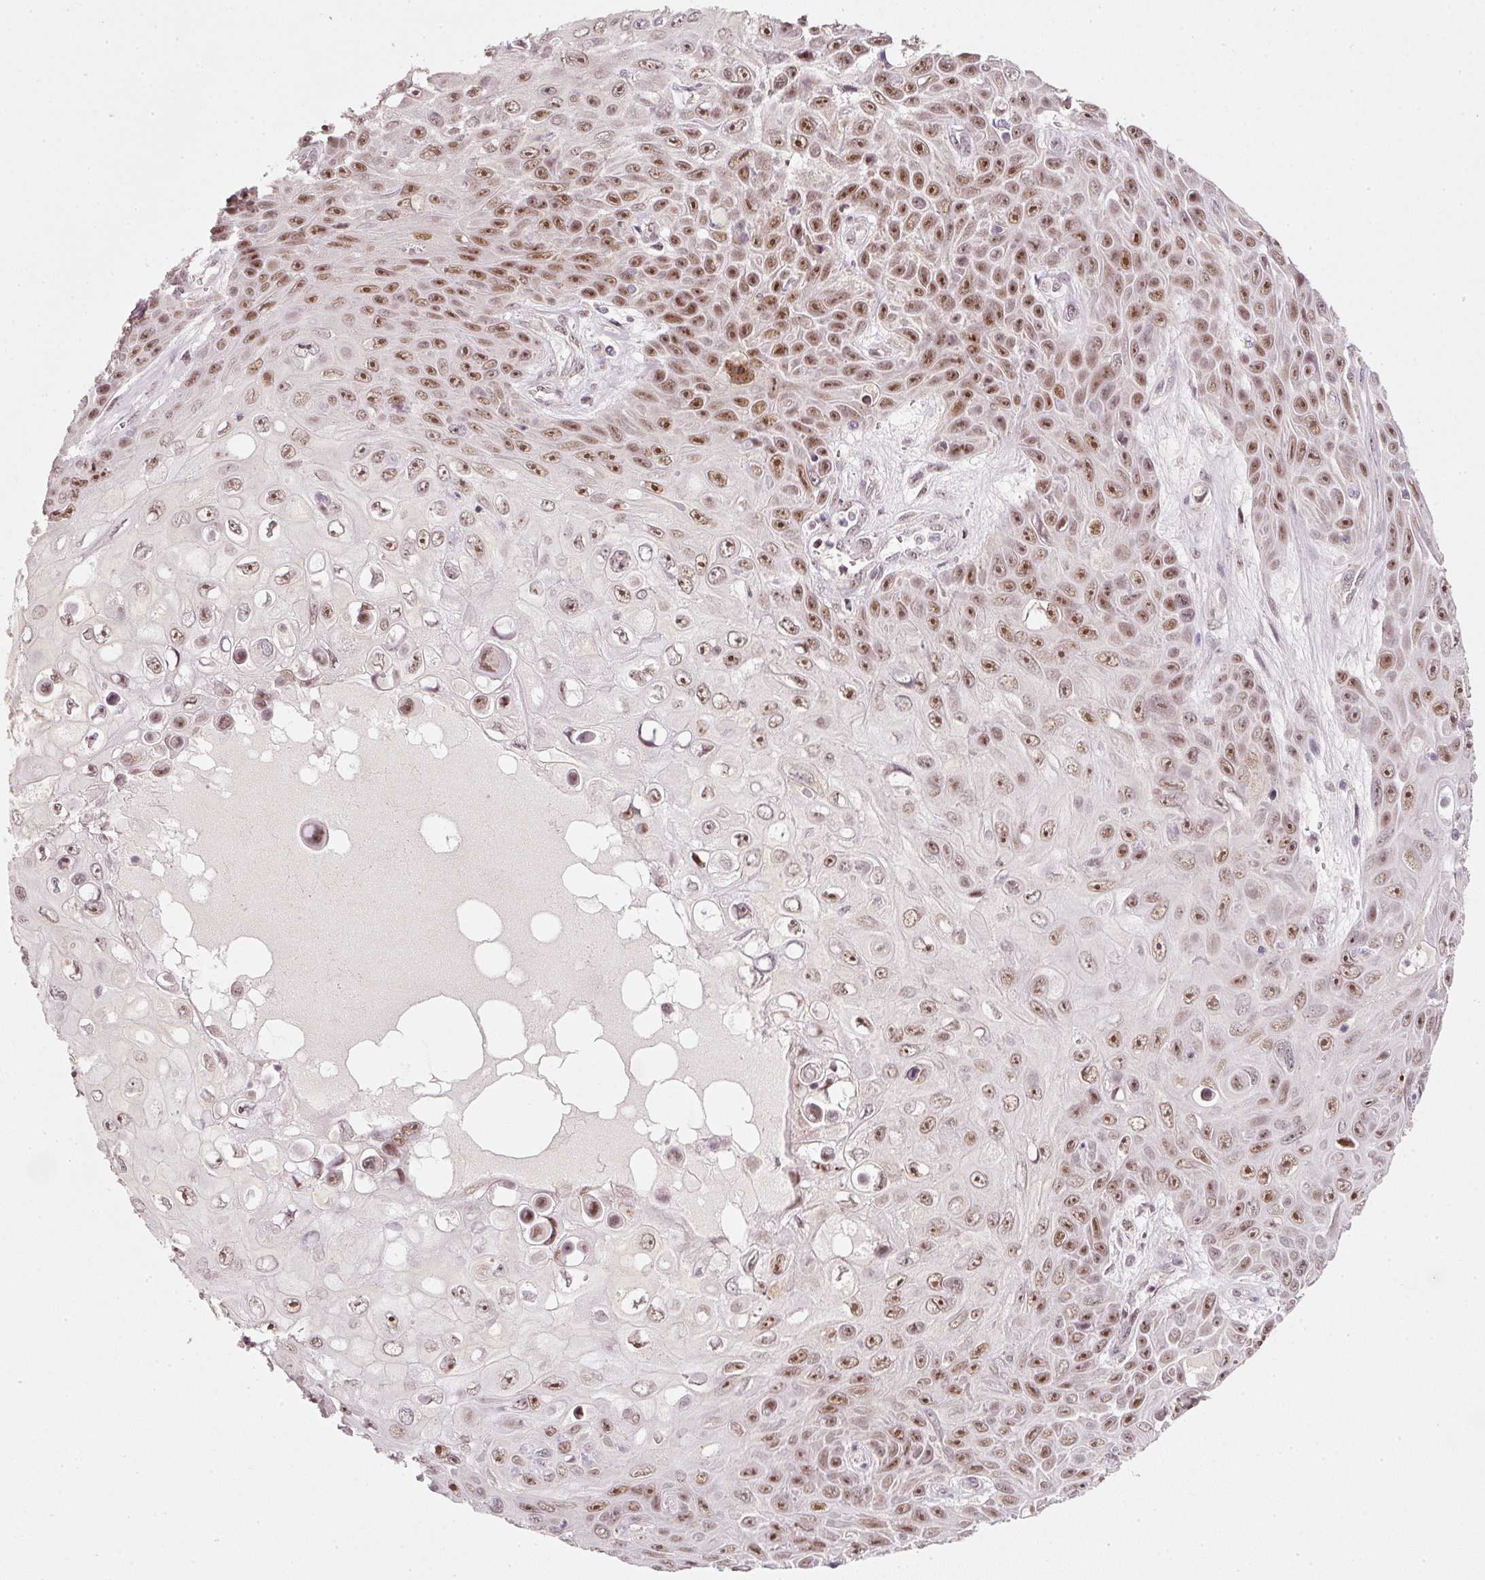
{"staining": {"intensity": "strong", "quantity": ">75%", "location": "nuclear"}, "tissue": "skin cancer", "cell_type": "Tumor cells", "image_type": "cancer", "snomed": [{"axis": "morphology", "description": "Squamous cell carcinoma, NOS"}, {"axis": "topography", "description": "Skin"}], "caption": "Protein expression analysis of skin cancer exhibits strong nuclear expression in approximately >75% of tumor cells.", "gene": "FSTL3", "patient": {"sex": "male", "age": 82}}